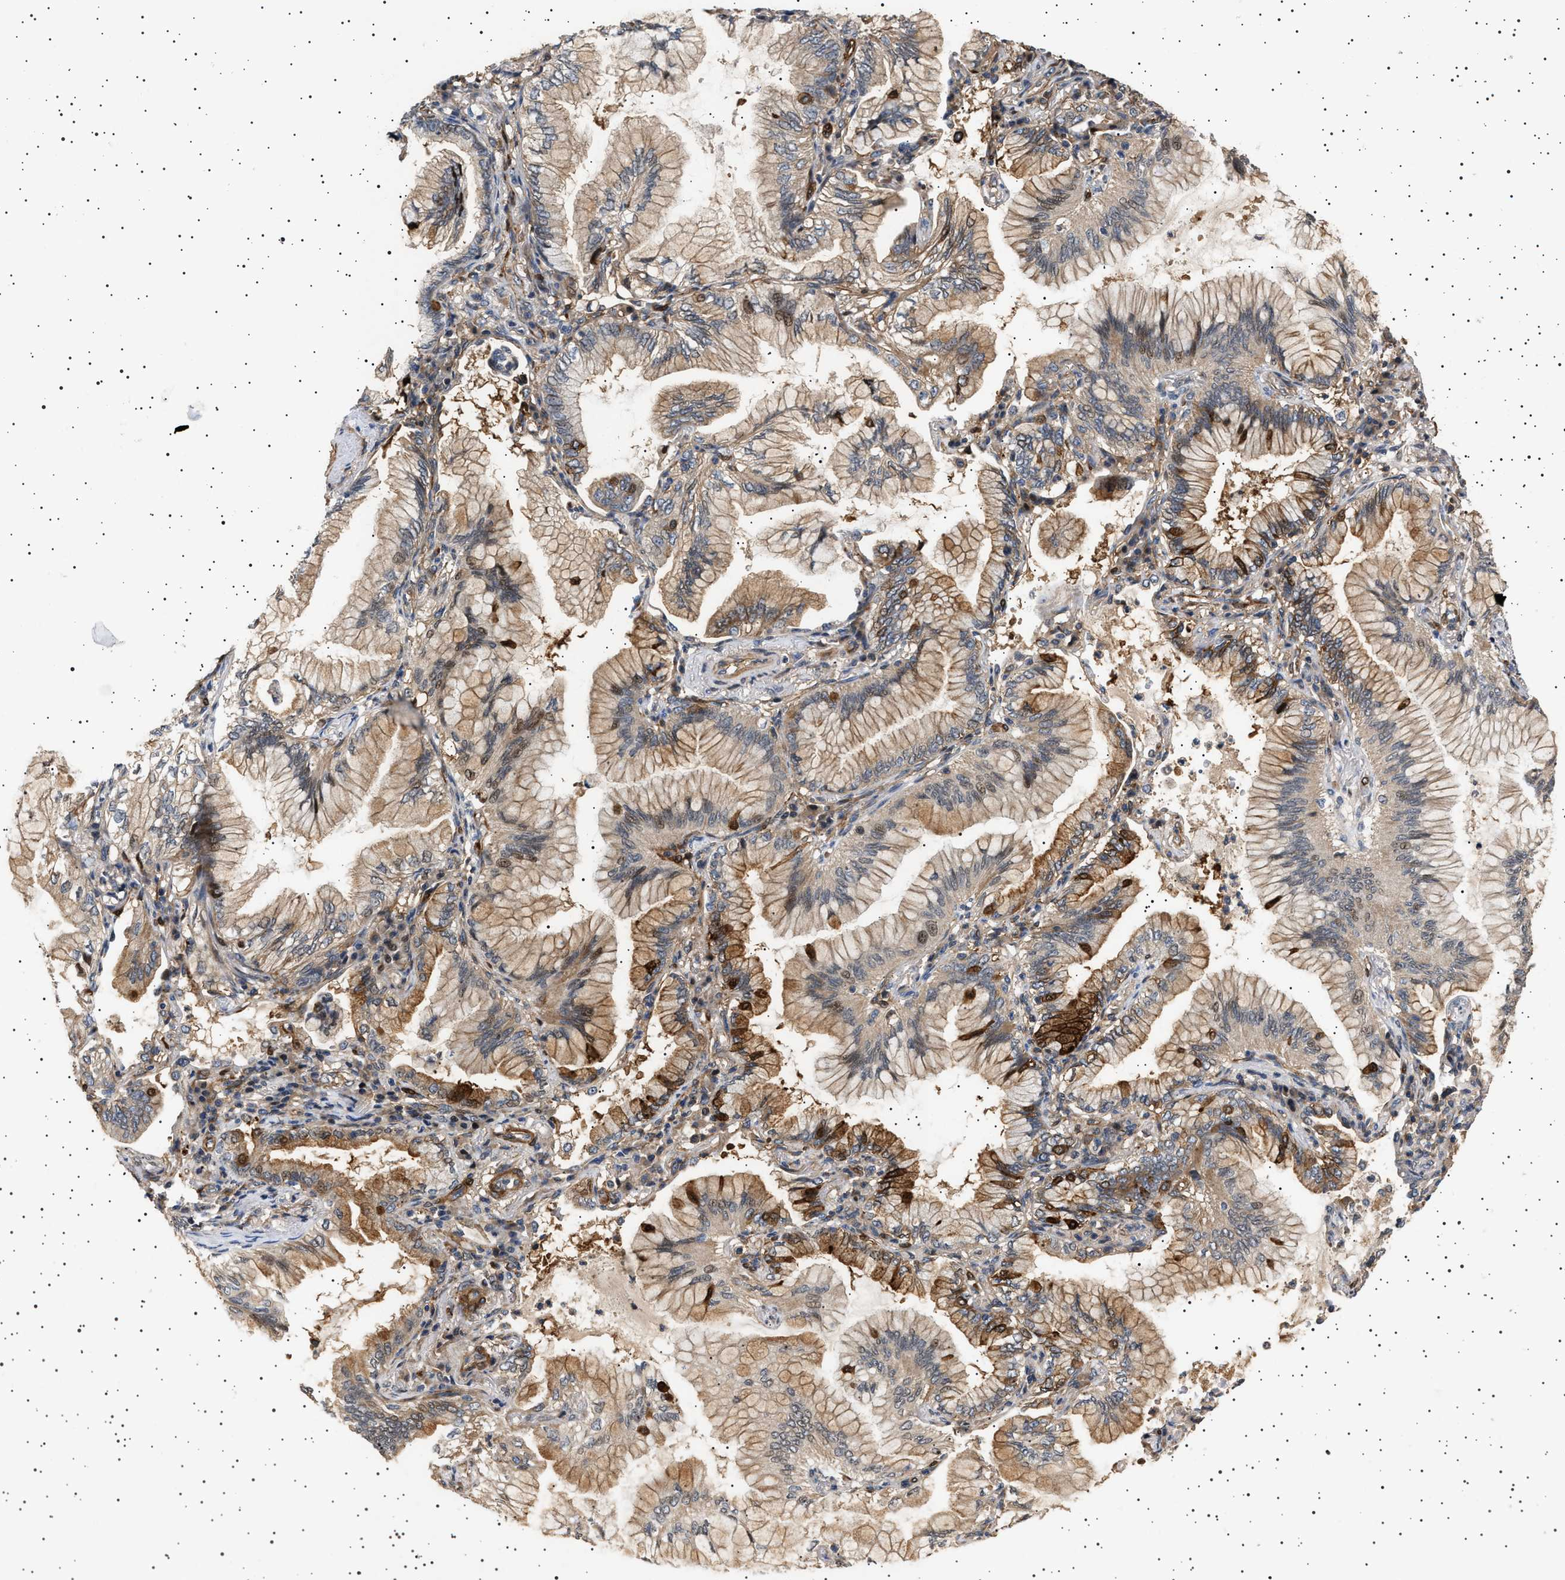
{"staining": {"intensity": "moderate", "quantity": ">75%", "location": "cytoplasmic/membranous"}, "tissue": "lung cancer", "cell_type": "Tumor cells", "image_type": "cancer", "snomed": [{"axis": "morphology", "description": "Adenocarcinoma, NOS"}, {"axis": "topography", "description": "Lung"}], "caption": "Moderate cytoplasmic/membranous protein staining is seen in about >75% of tumor cells in adenocarcinoma (lung).", "gene": "GUCY1B1", "patient": {"sex": "female", "age": 70}}